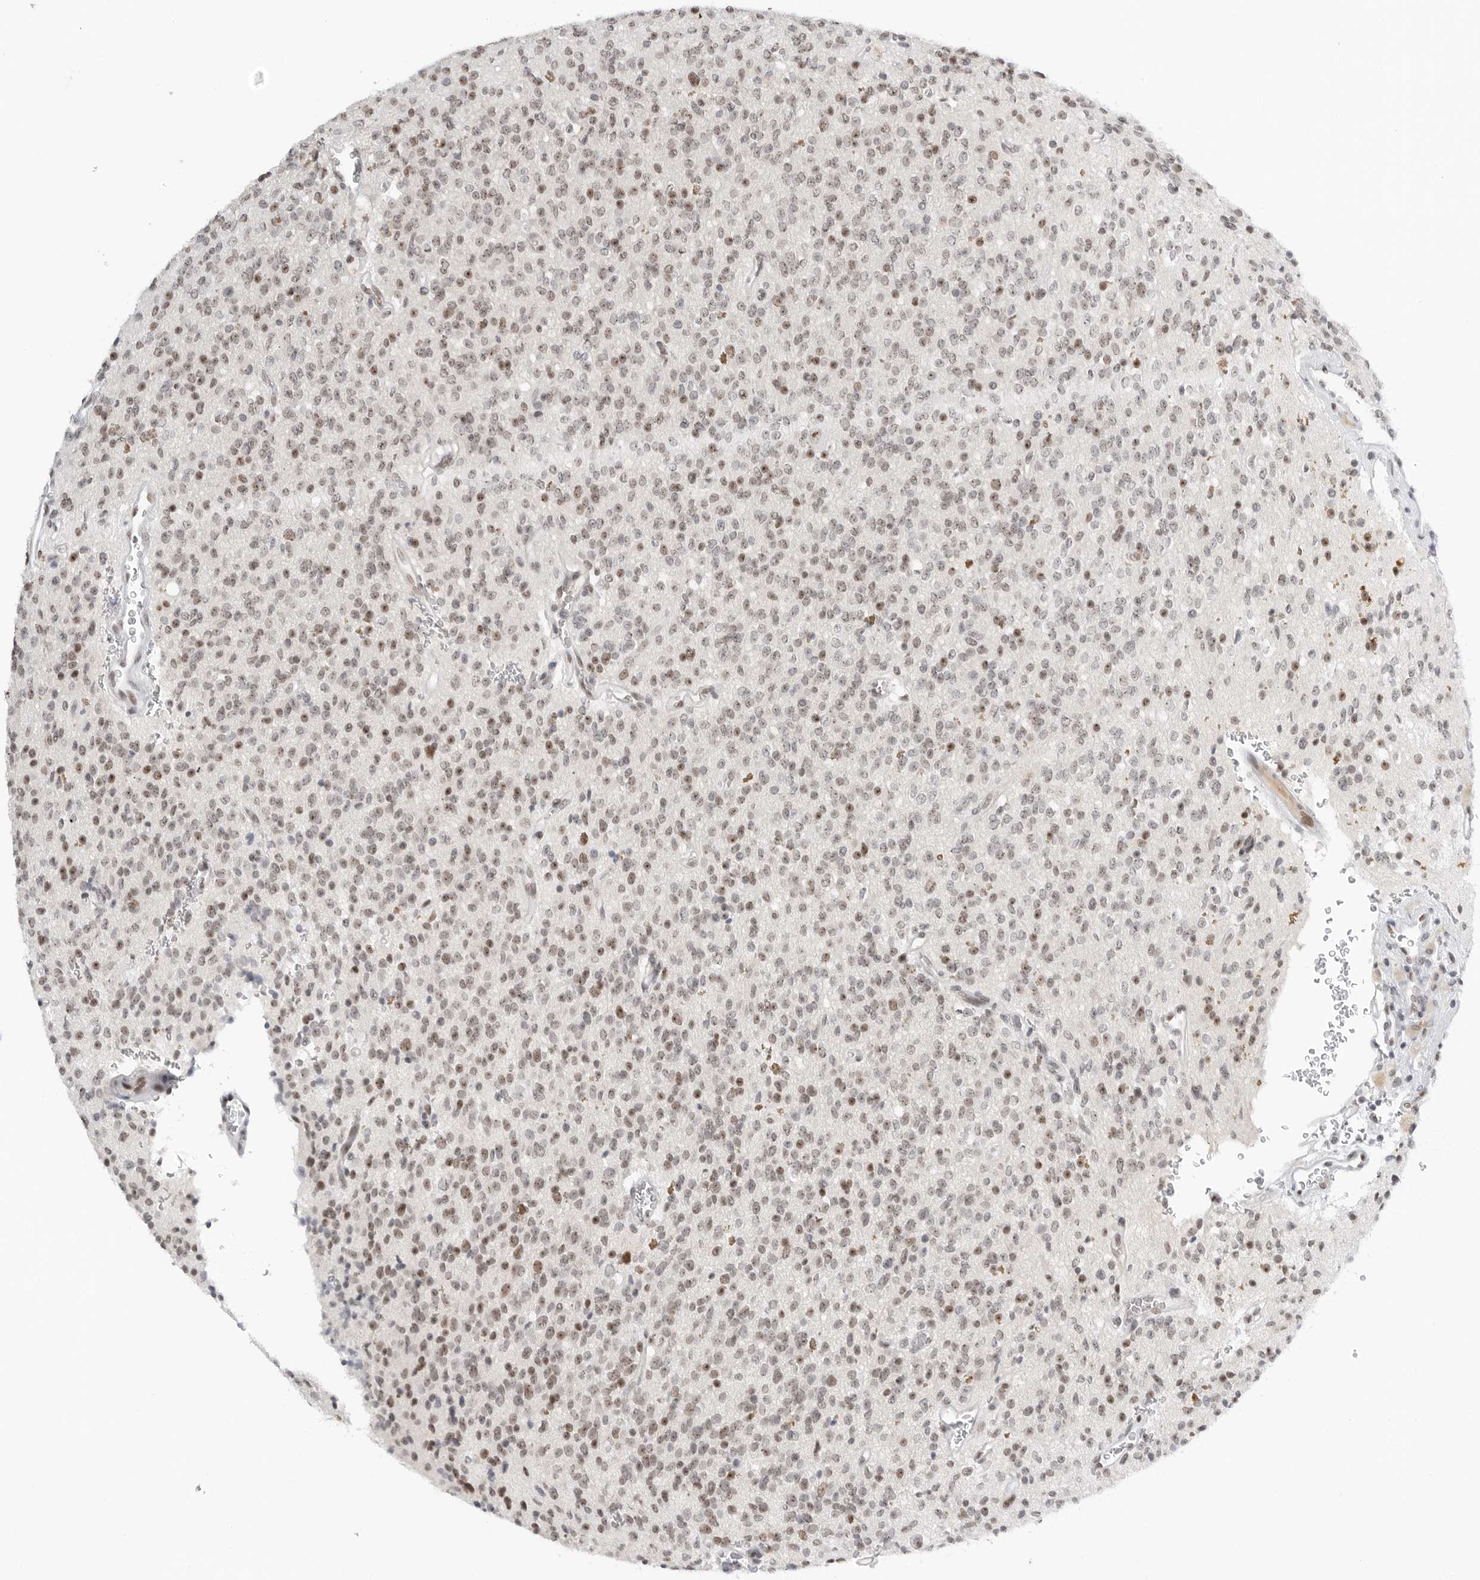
{"staining": {"intensity": "moderate", "quantity": "<25%", "location": "nuclear"}, "tissue": "glioma", "cell_type": "Tumor cells", "image_type": "cancer", "snomed": [{"axis": "morphology", "description": "Glioma, malignant, High grade"}, {"axis": "topography", "description": "Brain"}], "caption": "A photomicrograph of human glioma stained for a protein exhibits moderate nuclear brown staining in tumor cells.", "gene": "WRAP53", "patient": {"sex": "male", "age": 34}}